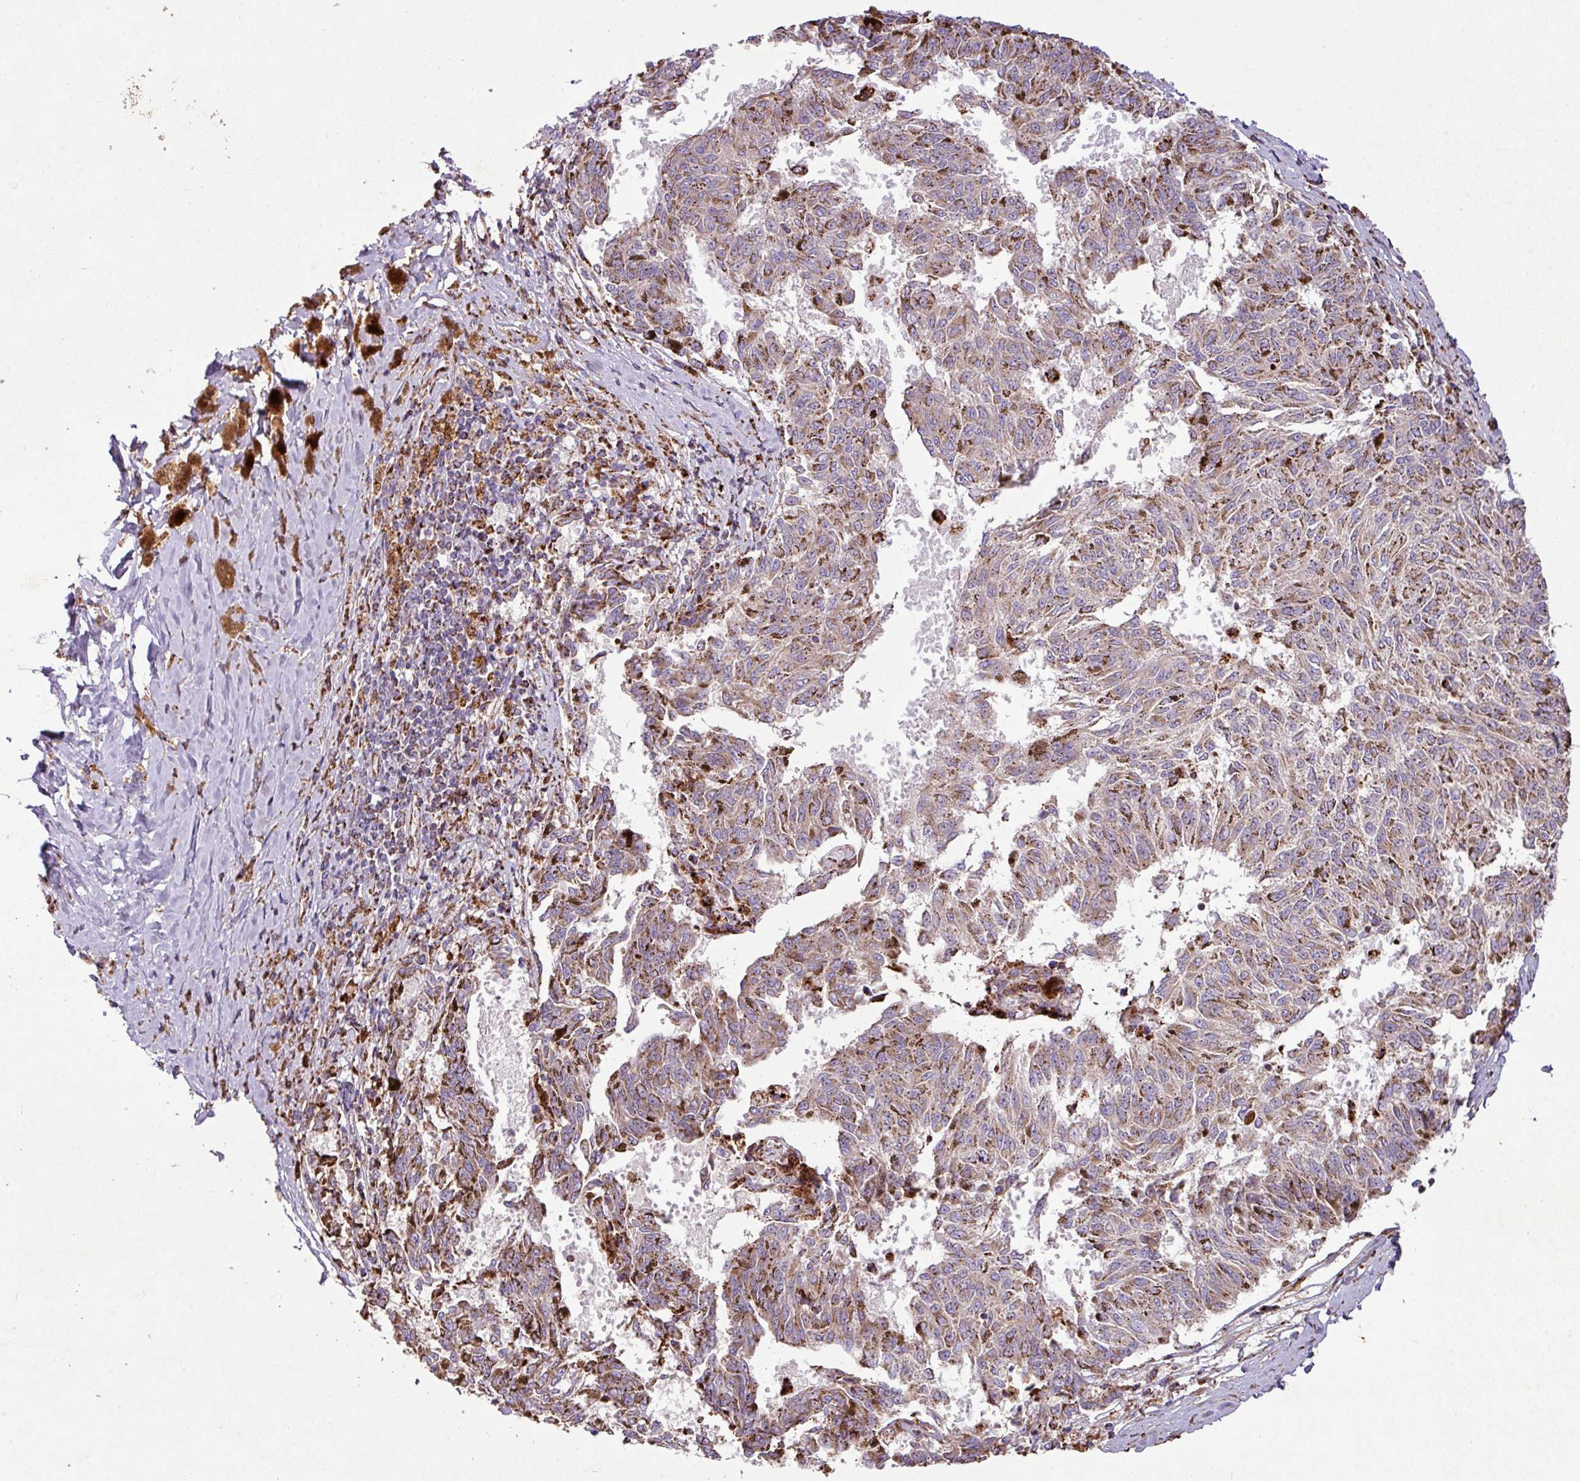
{"staining": {"intensity": "moderate", "quantity": "25%-75%", "location": "cytoplasmic/membranous"}, "tissue": "melanoma", "cell_type": "Tumor cells", "image_type": "cancer", "snomed": [{"axis": "morphology", "description": "Malignant melanoma, NOS"}, {"axis": "topography", "description": "Skin"}], "caption": "This is an image of IHC staining of malignant melanoma, which shows moderate expression in the cytoplasmic/membranous of tumor cells.", "gene": "SQOR", "patient": {"sex": "female", "age": 72}}